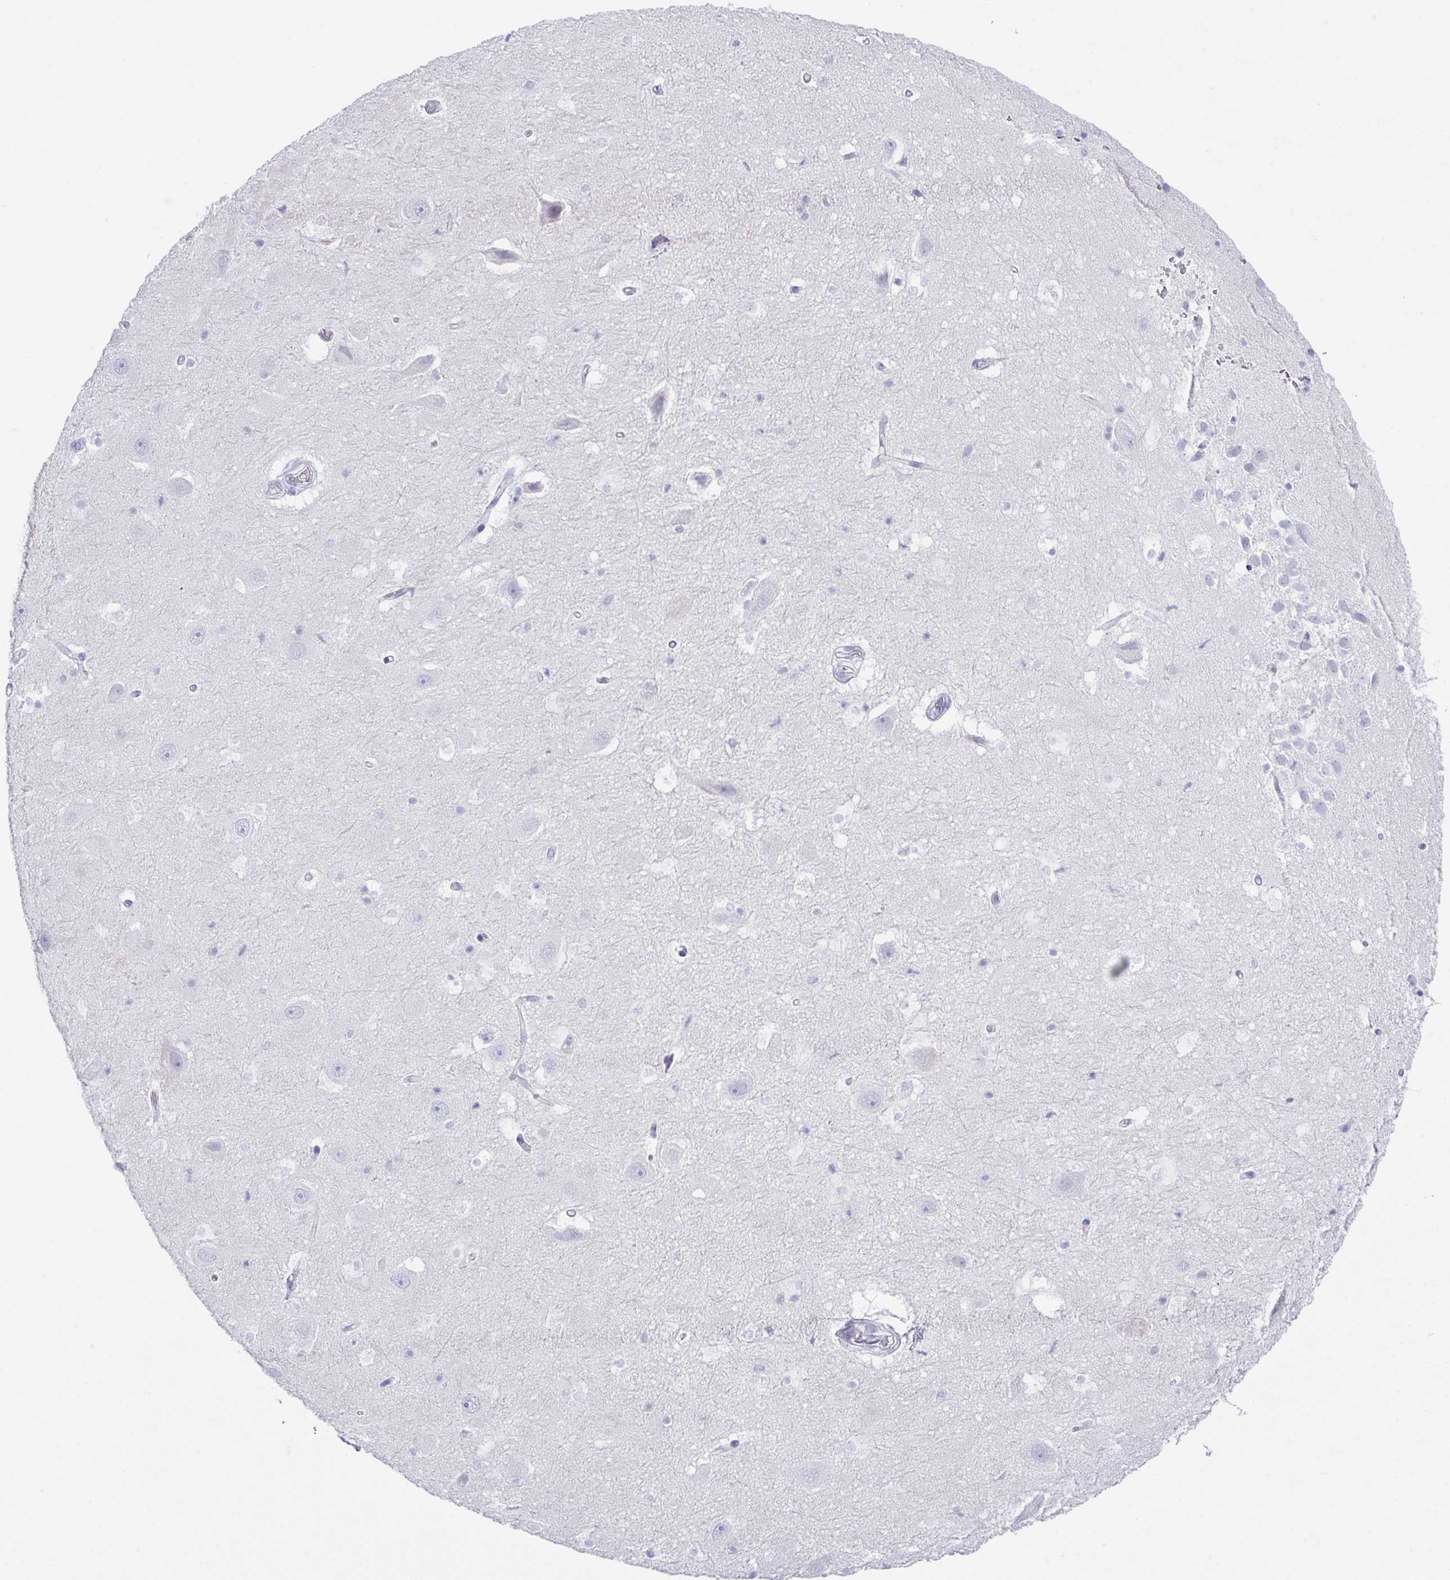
{"staining": {"intensity": "negative", "quantity": "none", "location": "none"}, "tissue": "hippocampus", "cell_type": "Glial cells", "image_type": "normal", "snomed": [{"axis": "morphology", "description": "Normal tissue, NOS"}, {"axis": "topography", "description": "Hippocampus"}], "caption": "This image is of benign hippocampus stained with immunohistochemistry (IHC) to label a protein in brown with the nuclei are counter-stained blue. There is no staining in glial cells. (Stains: DAB immunohistochemistry (IHC) with hematoxylin counter stain, Microscopy: brightfield microscopy at high magnification).", "gene": "HOXB4", "patient": {"sex": "male", "age": 26}}